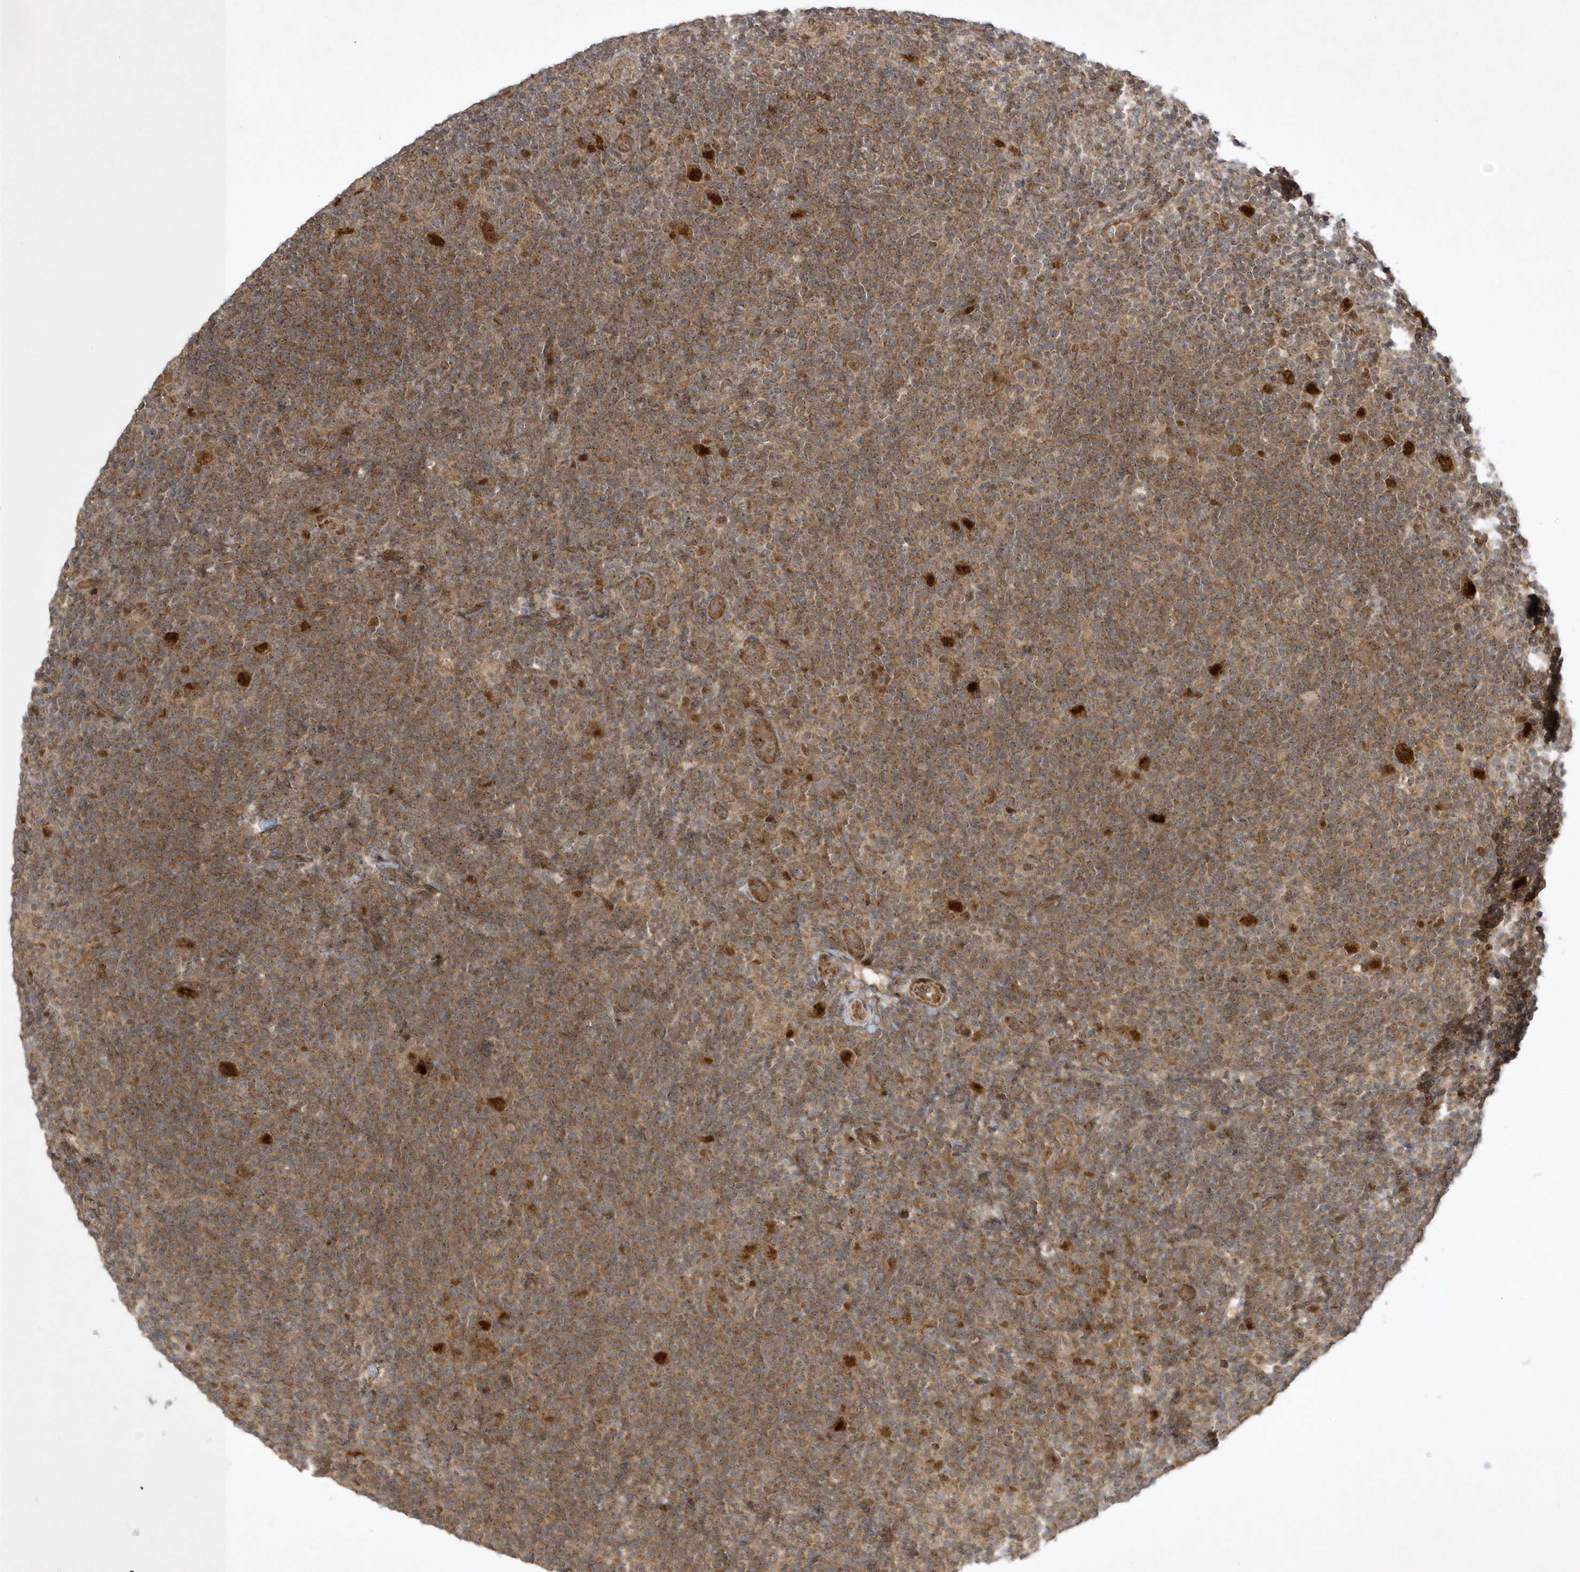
{"staining": {"intensity": "strong", "quantity": ">75%", "location": "cytoplasmic/membranous,nuclear"}, "tissue": "lymphoma", "cell_type": "Tumor cells", "image_type": "cancer", "snomed": [{"axis": "morphology", "description": "Hodgkin's disease, NOS"}, {"axis": "topography", "description": "Lymph node"}], "caption": "Immunohistochemistry of lymphoma exhibits high levels of strong cytoplasmic/membranous and nuclear expression in approximately >75% of tumor cells.", "gene": "NAF1", "patient": {"sex": "female", "age": 57}}